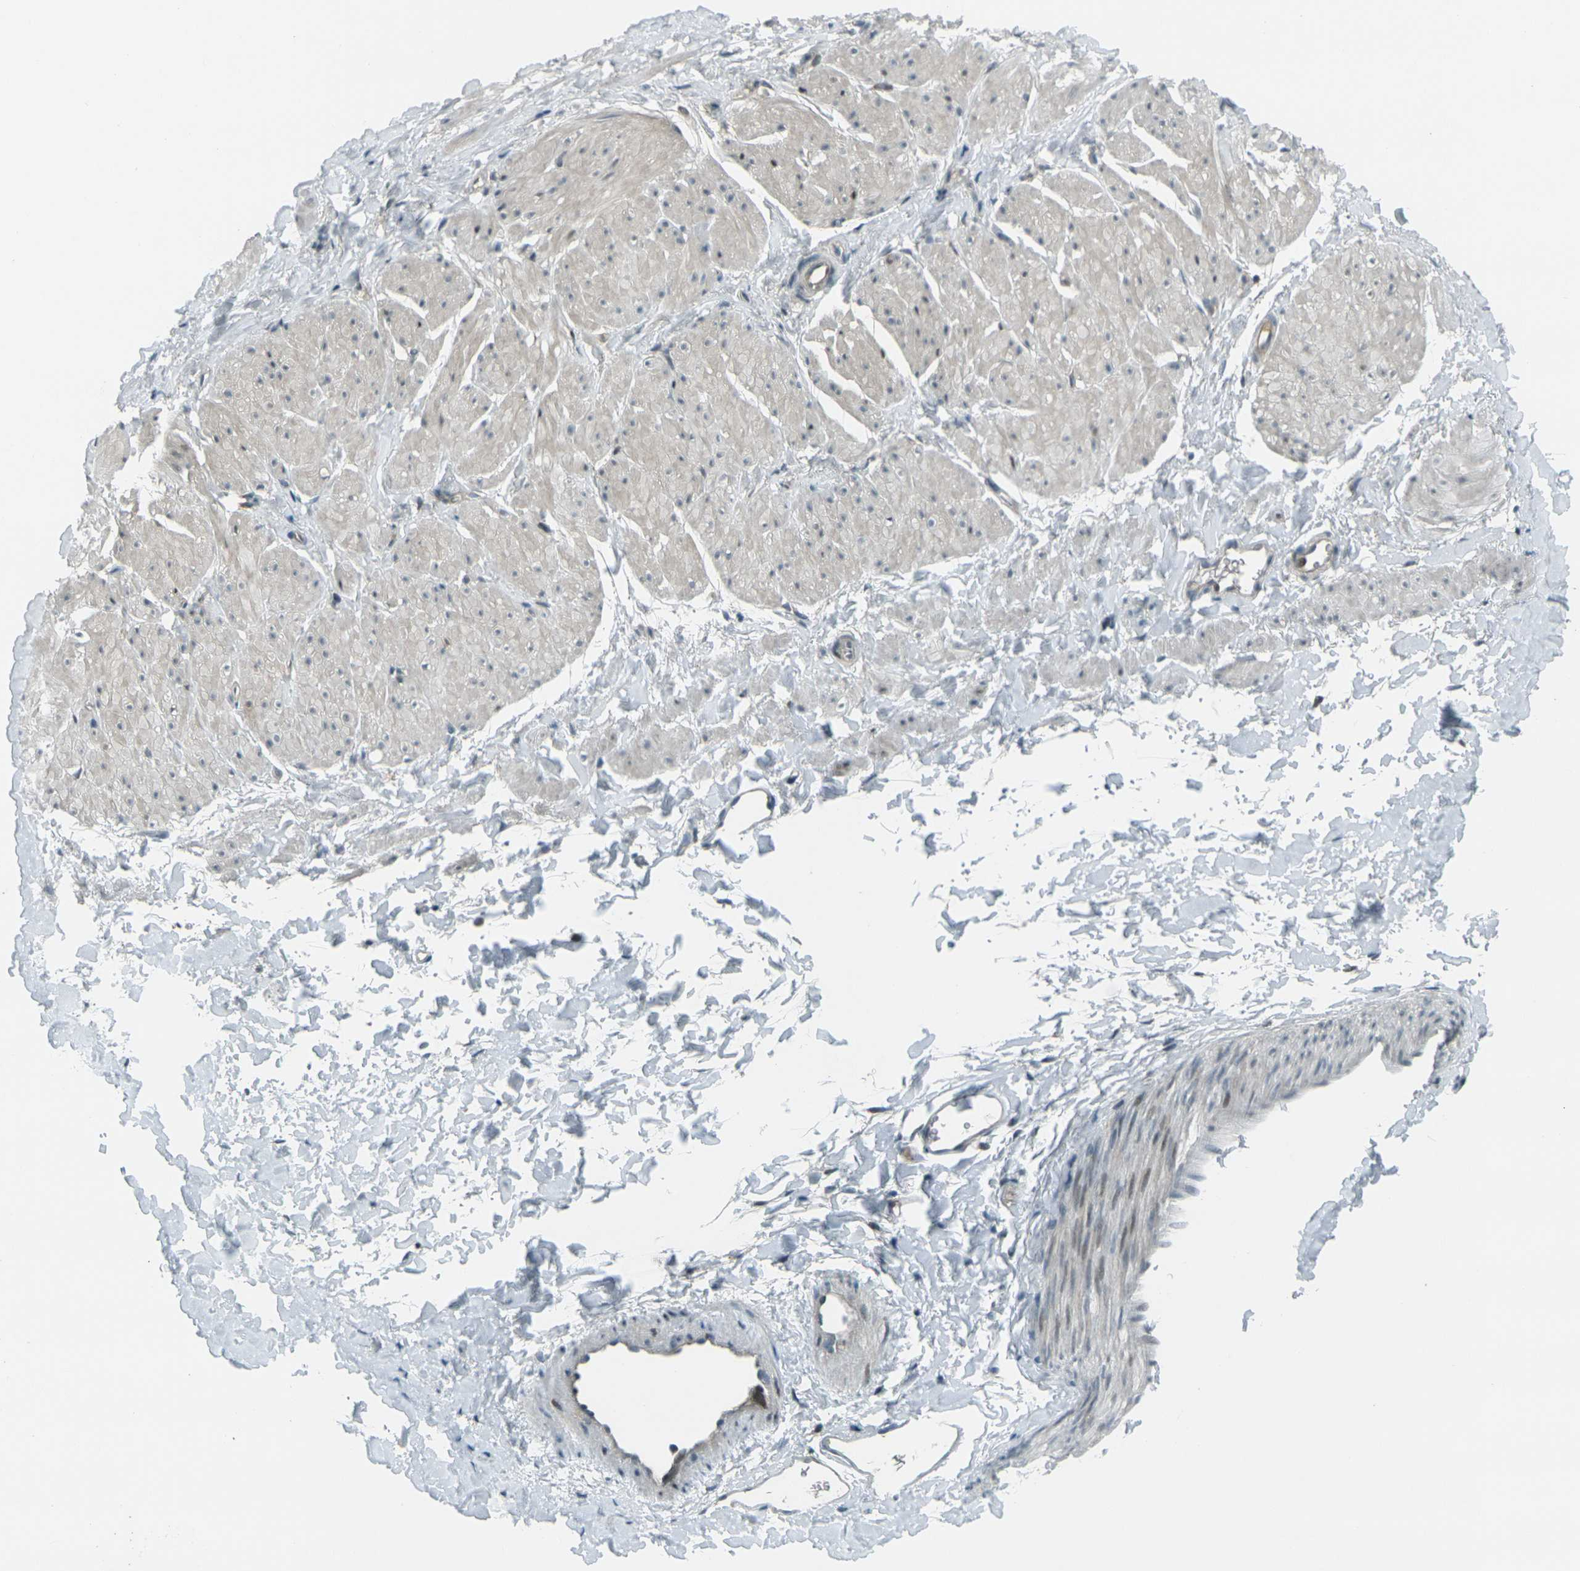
{"staining": {"intensity": "weak", "quantity": "25%-75%", "location": "cytoplasmic/membranous"}, "tissue": "smooth muscle", "cell_type": "Smooth muscle cells", "image_type": "normal", "snomed": [{"axis": "morphology", "description": "Normal tissue, NOS"}, {"axis": "topography", "description": "Smooth muscle"}], "caption": "This micrograph exhibits IHC staining of unremarkable human smooth muscle, with low weak cytoplasmic/membranous staining in about 25%-75% of smooth muscle cells.", "gene": "GPR19", "patient": {"sex": "male", "age": 16}}